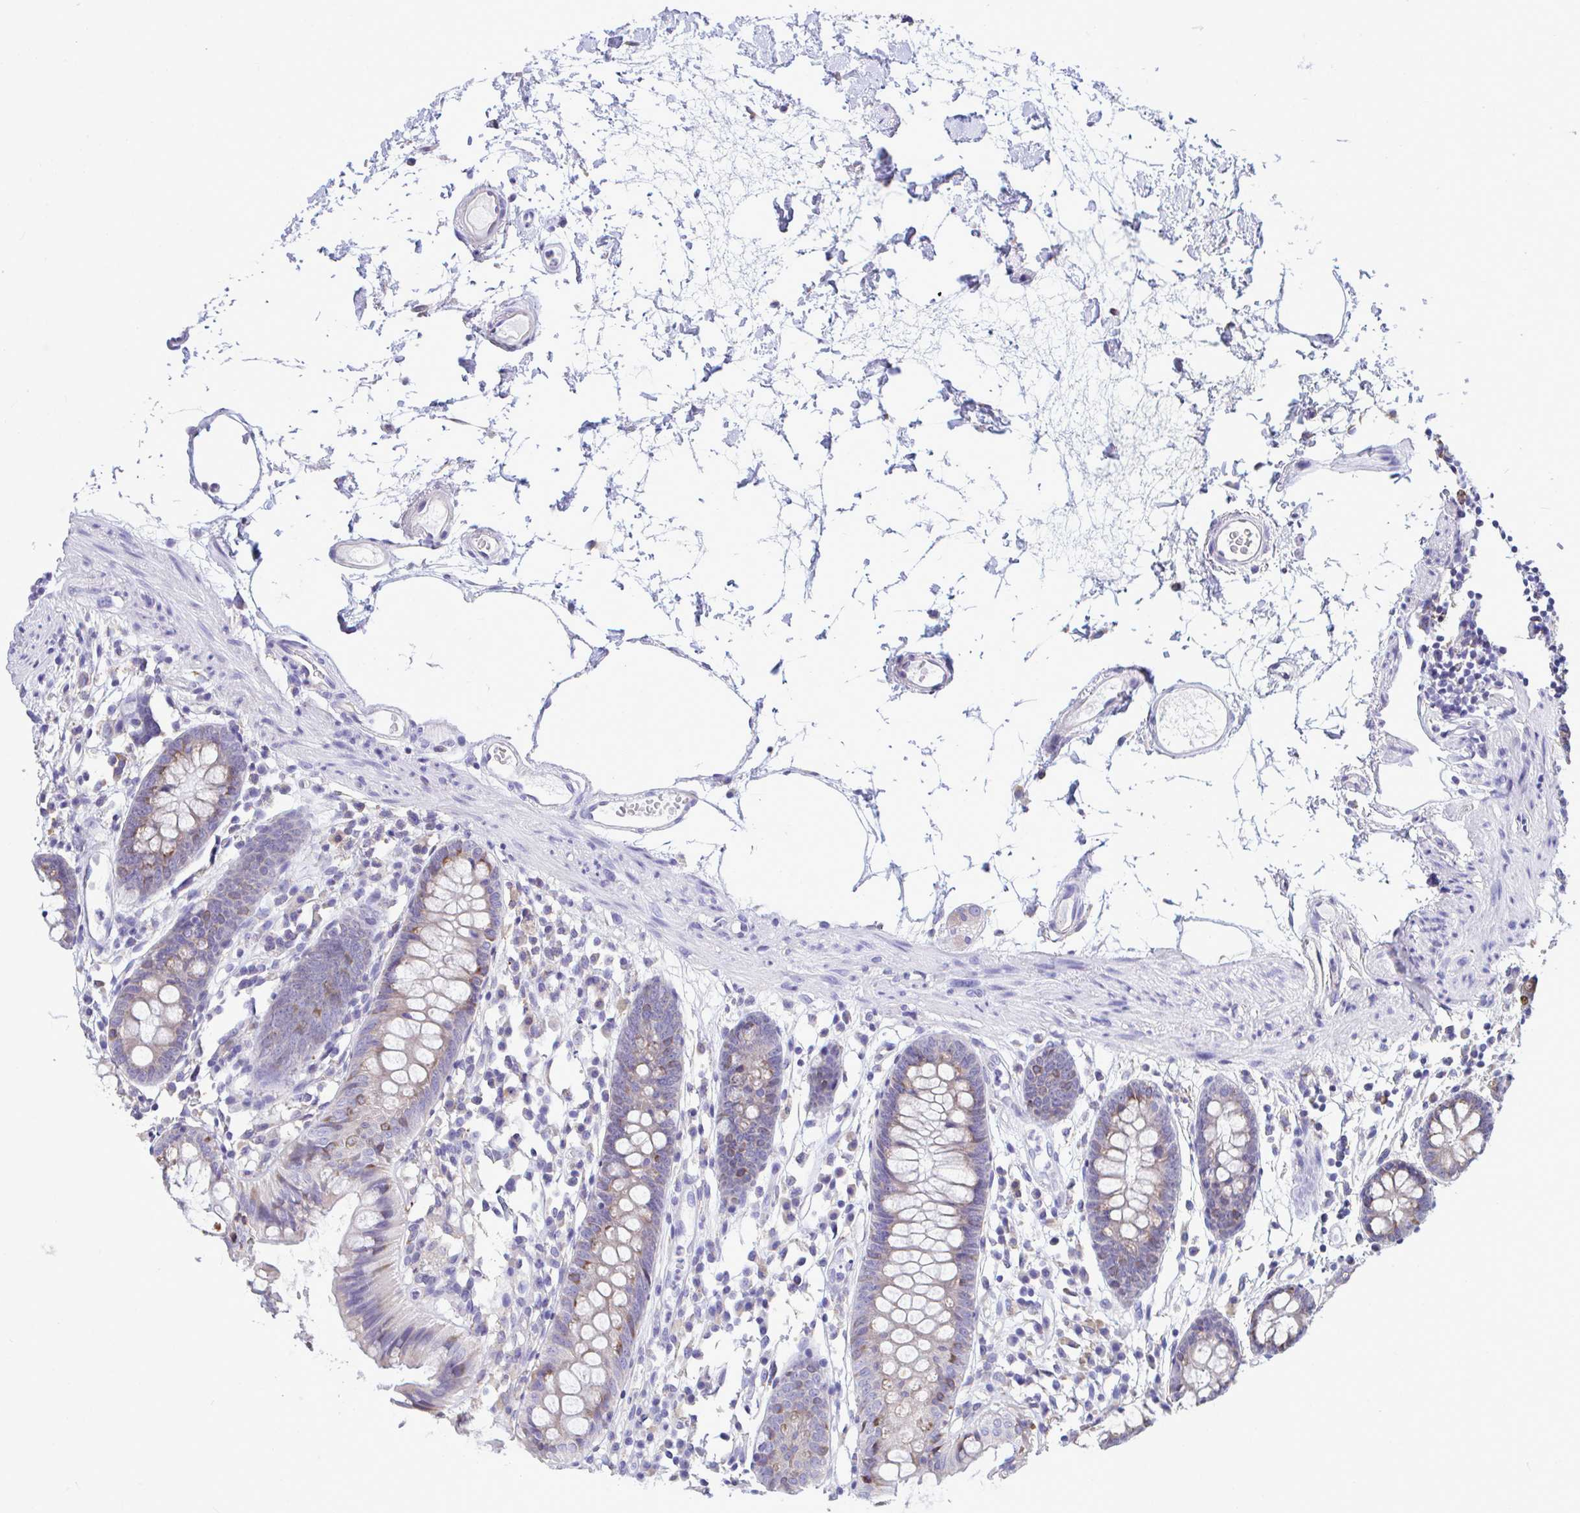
{"staining": {"intensity": "negative", "quantity": "none", "location": "none"}, "tissue": "colon", "cell_type": "Endothelial cells", "image_type": "normal", "snomed": [{"axis": "morphology", "description": "Normal tissue, NOS"}, {"axis": "topography", "description": "Colon"}], "caption": "Protein analysis of unremarkable colon displays no significant staining in endothelial cells. (Stains: DAB immunohistochemistry (IHC) with hematoxylin counter stain, Microscopy: brightfield microscopy at high magnification).", "gene": "PIGK", "patient": {"sex": "female", "age": 84}}